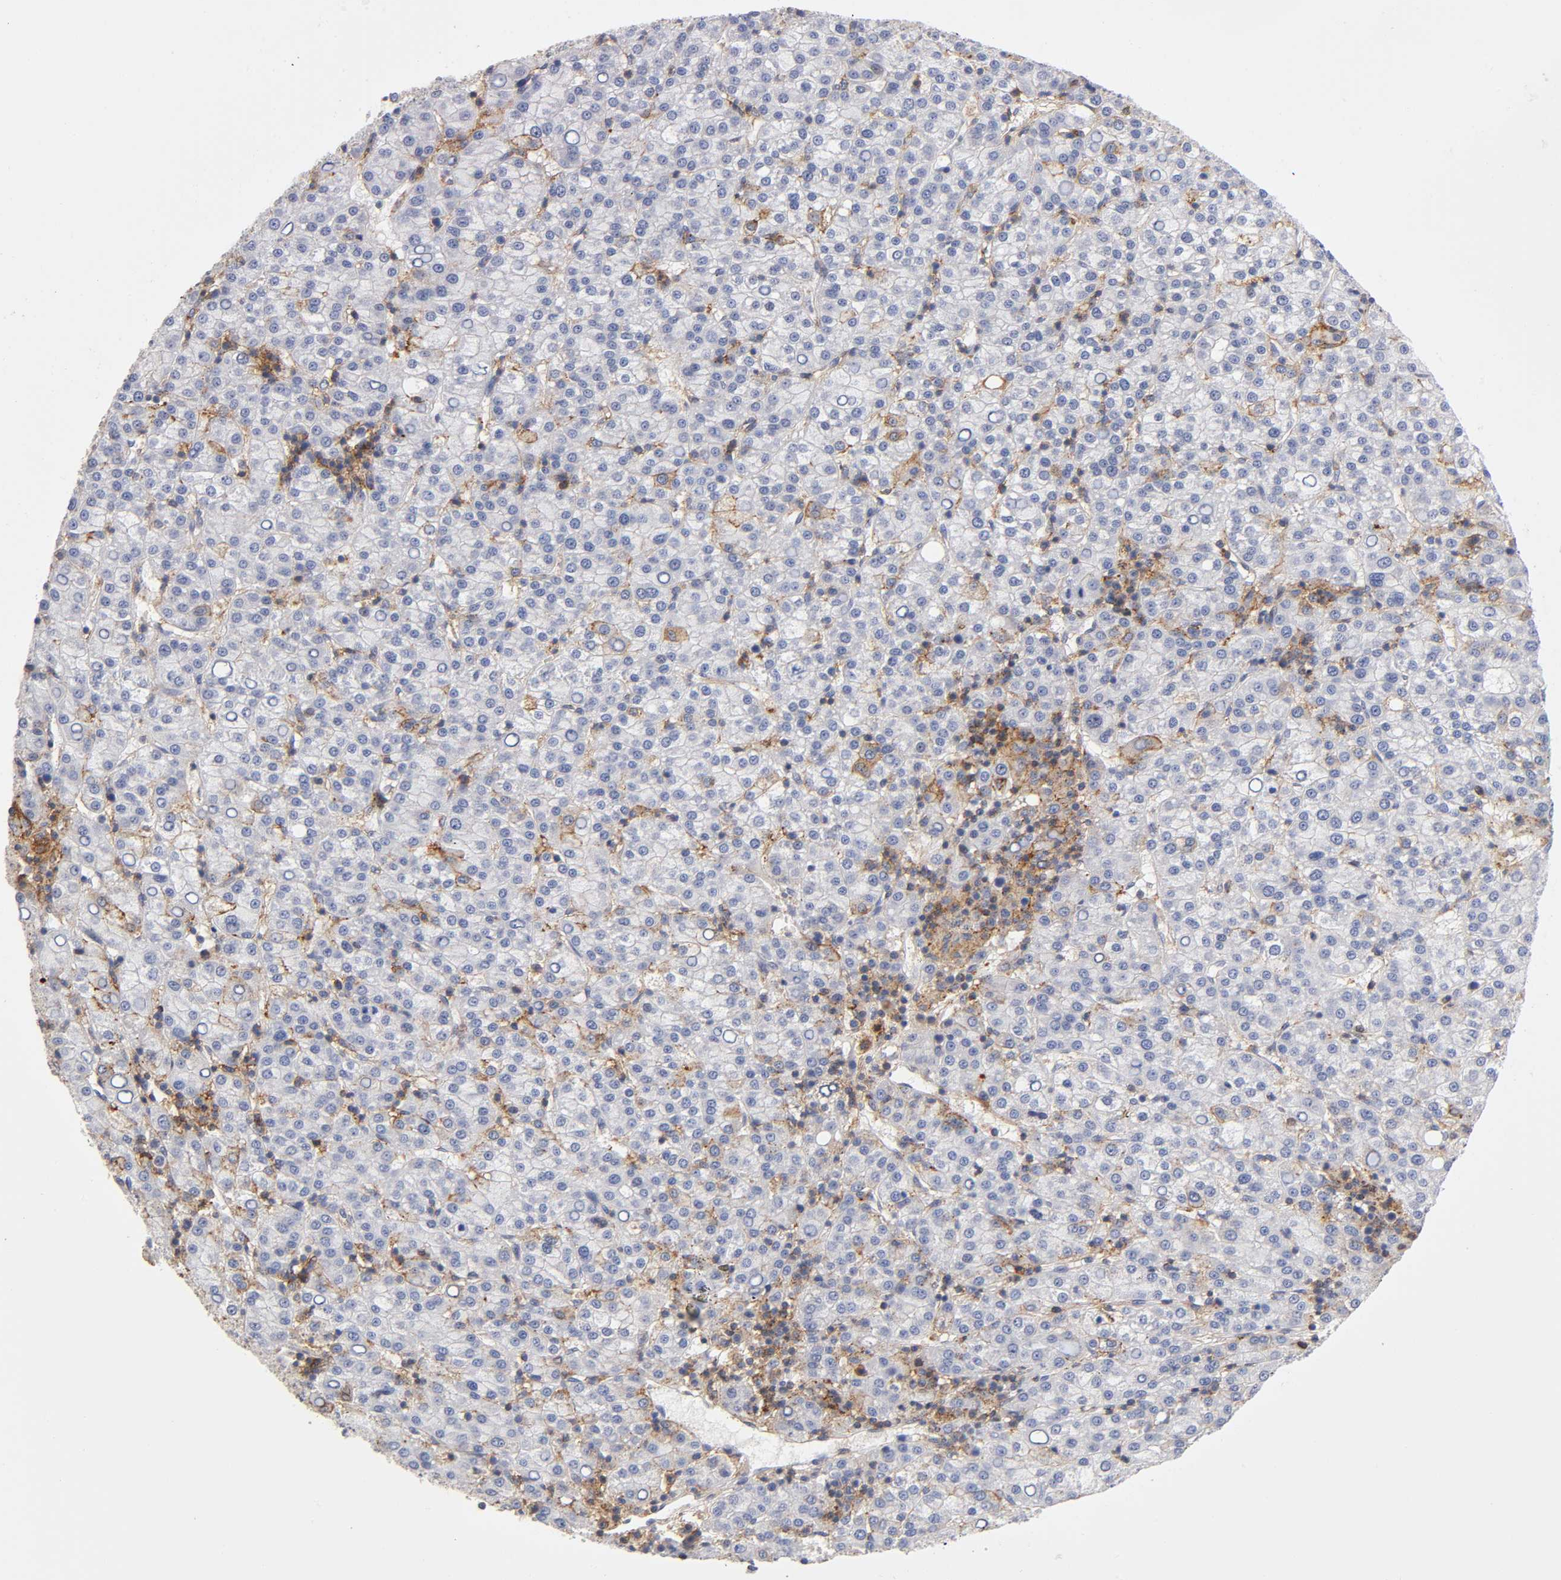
{"staining": {"intensity": "negative", "quantity": "none", "location": "none"}, "tissue": "liver cancer", "cell_type": "Tumor cells", "image_type": "cancer", "snomed": [{"axis": "morphology", "description": "Carcinoma, Hepatocellular, NOS"}, {"axis": "topography", "description": "Liver"}], "caption": "The histopathology image shows no staining of tumor cells in liver hepatocellular carcinoma.", "gene": "ANXA7", "patient": {"sex": "female", "age": 58}}